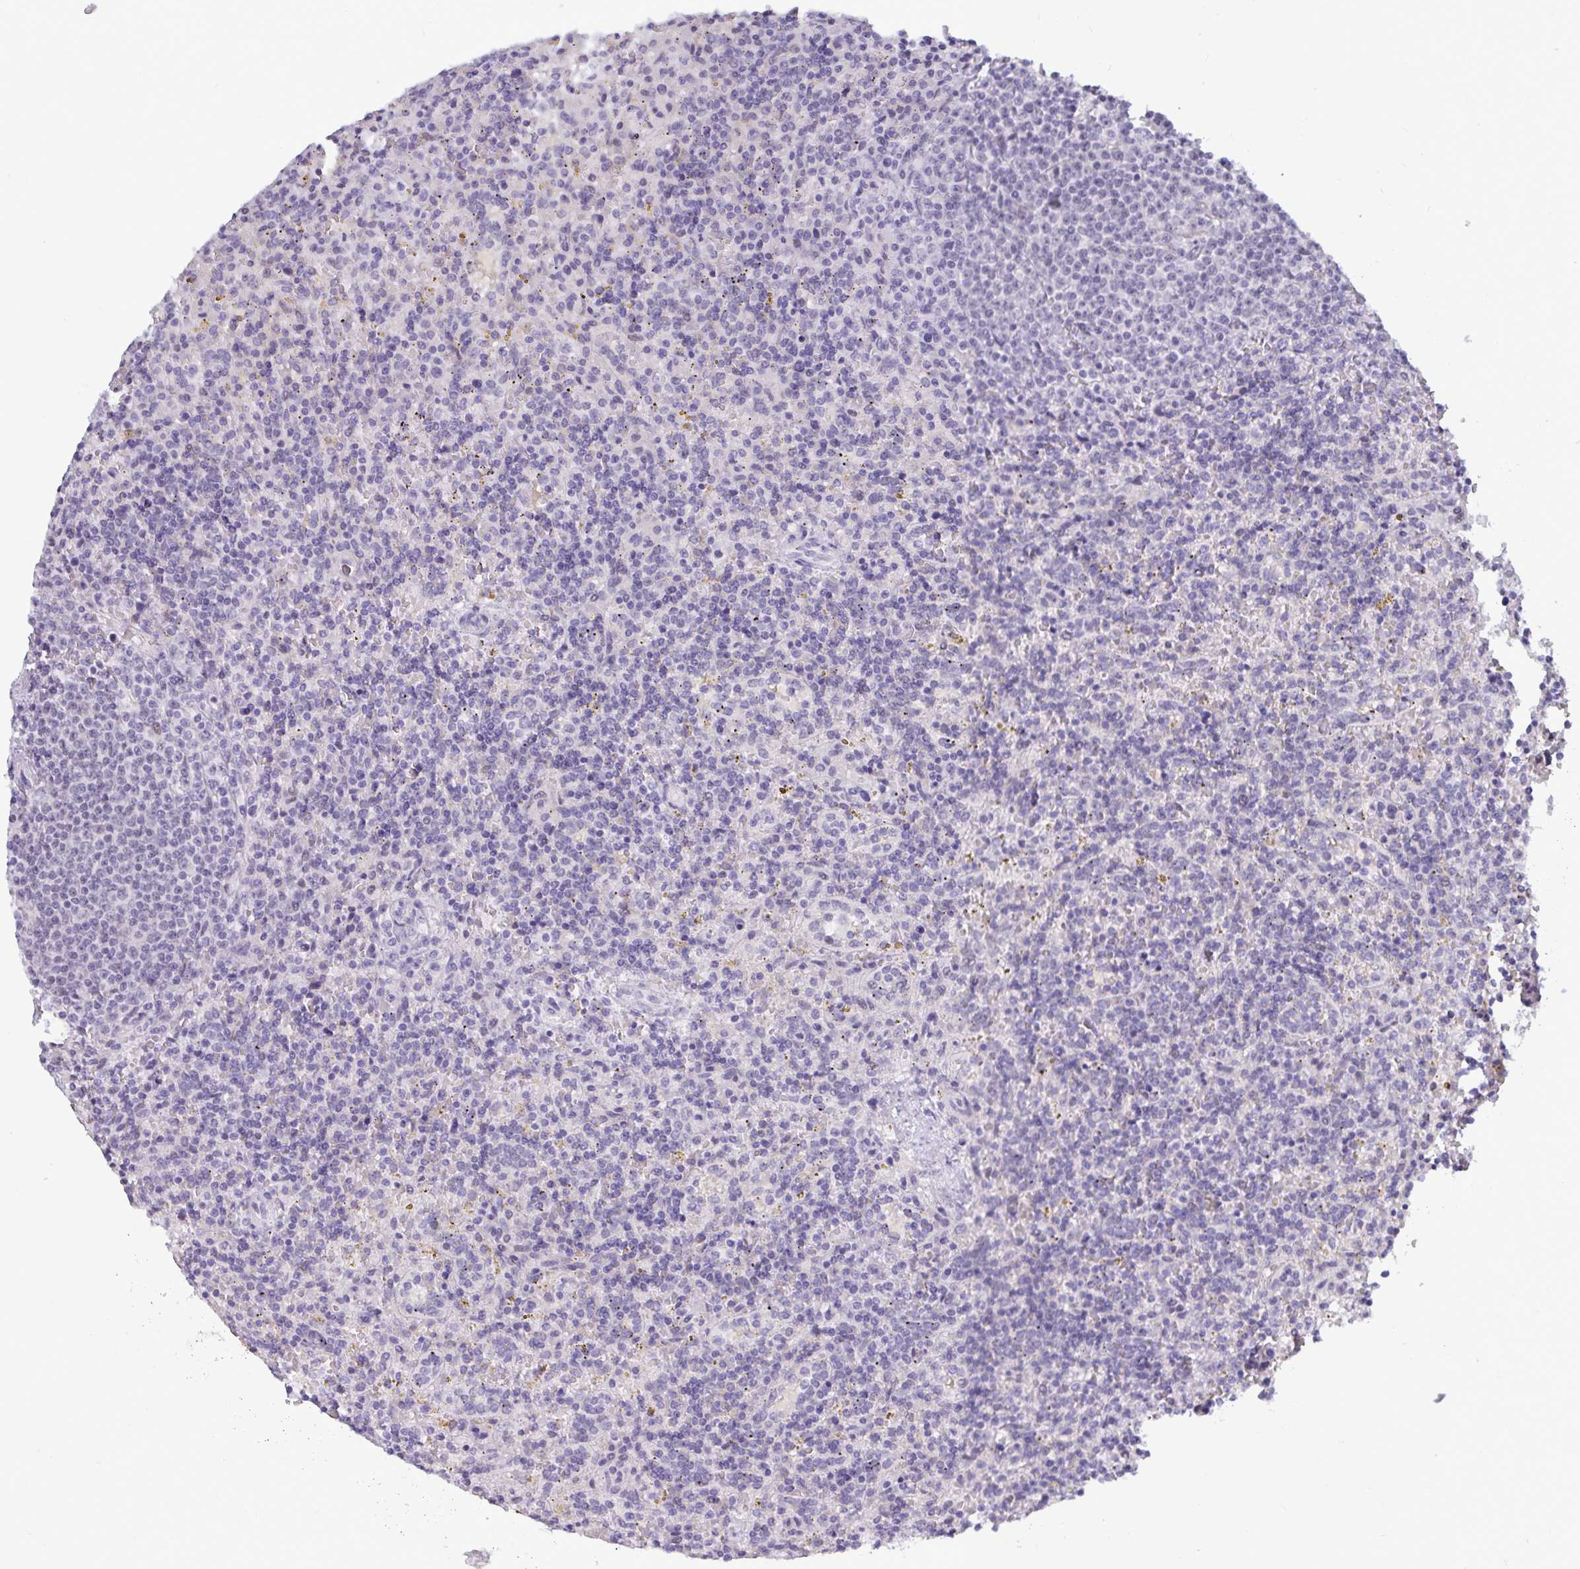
{"staining": {"intensity": "negative", "quantity": "none", "location": "none"}, "tissue": "lymphoma", "cell_type": "Tumor cells", "image_type": "cancer", "snomed": [{"axis": "morphology", "description": "Malignant lymphoma, non-Hodgkin's type, Low grade"}, {"axis": "topography", "description": "Spleen"}], "caption": "High power microscopy image of an immunohistochemistry photomicrograph of lymphoma, revealing no significant staining in tumor cells. (Brightfield microscopy of DAB IHC at high magnification).", "gene": "TCEAL8", "patient": {"sex": "male", "age": 67}}